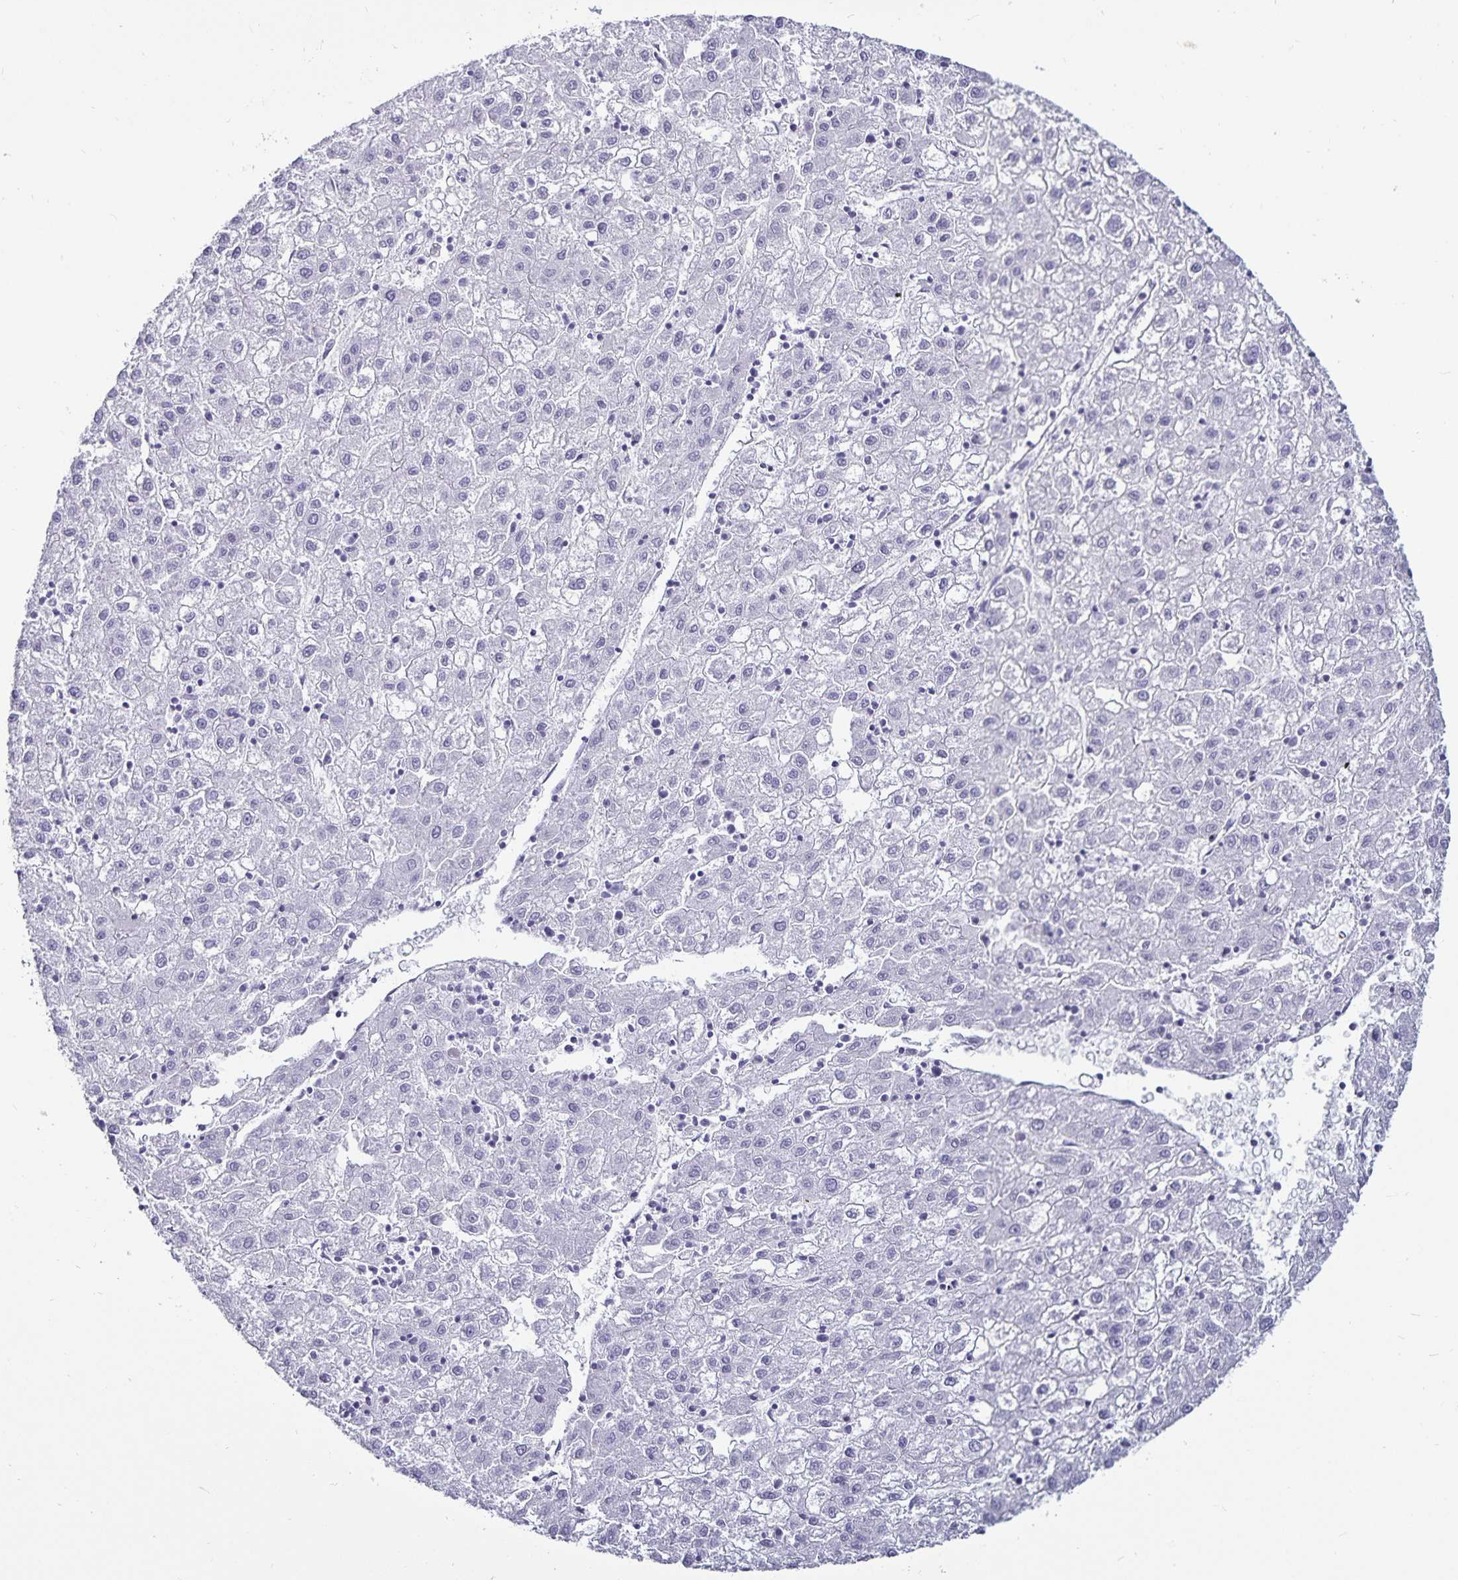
{"staining": {"intensity": "negative", "quantity": "none", "location": "none"}, "tissue": "liver cancer", "cell_type": "Tumor cells", "image_type": "cancer", "snomed": [{"axis": "morphology", "description": "Carcinoma, Hepatocellular, NOS"}, {"axis": "topography", "description": "Liver"}], "caption": "Immunohistochemical staining of human liver cancer (hepatocellular carcinoma) reveals no significant staining in tumor cells. (Stains: DAB (3,3'-diaminobenzidine) immunohistochemistry with hematoxylin counter stain, Microscopy: brightfield microscopy at high magnification).", "gene": "DEFA6", "patient": {"sex": "male", "age": 72}}